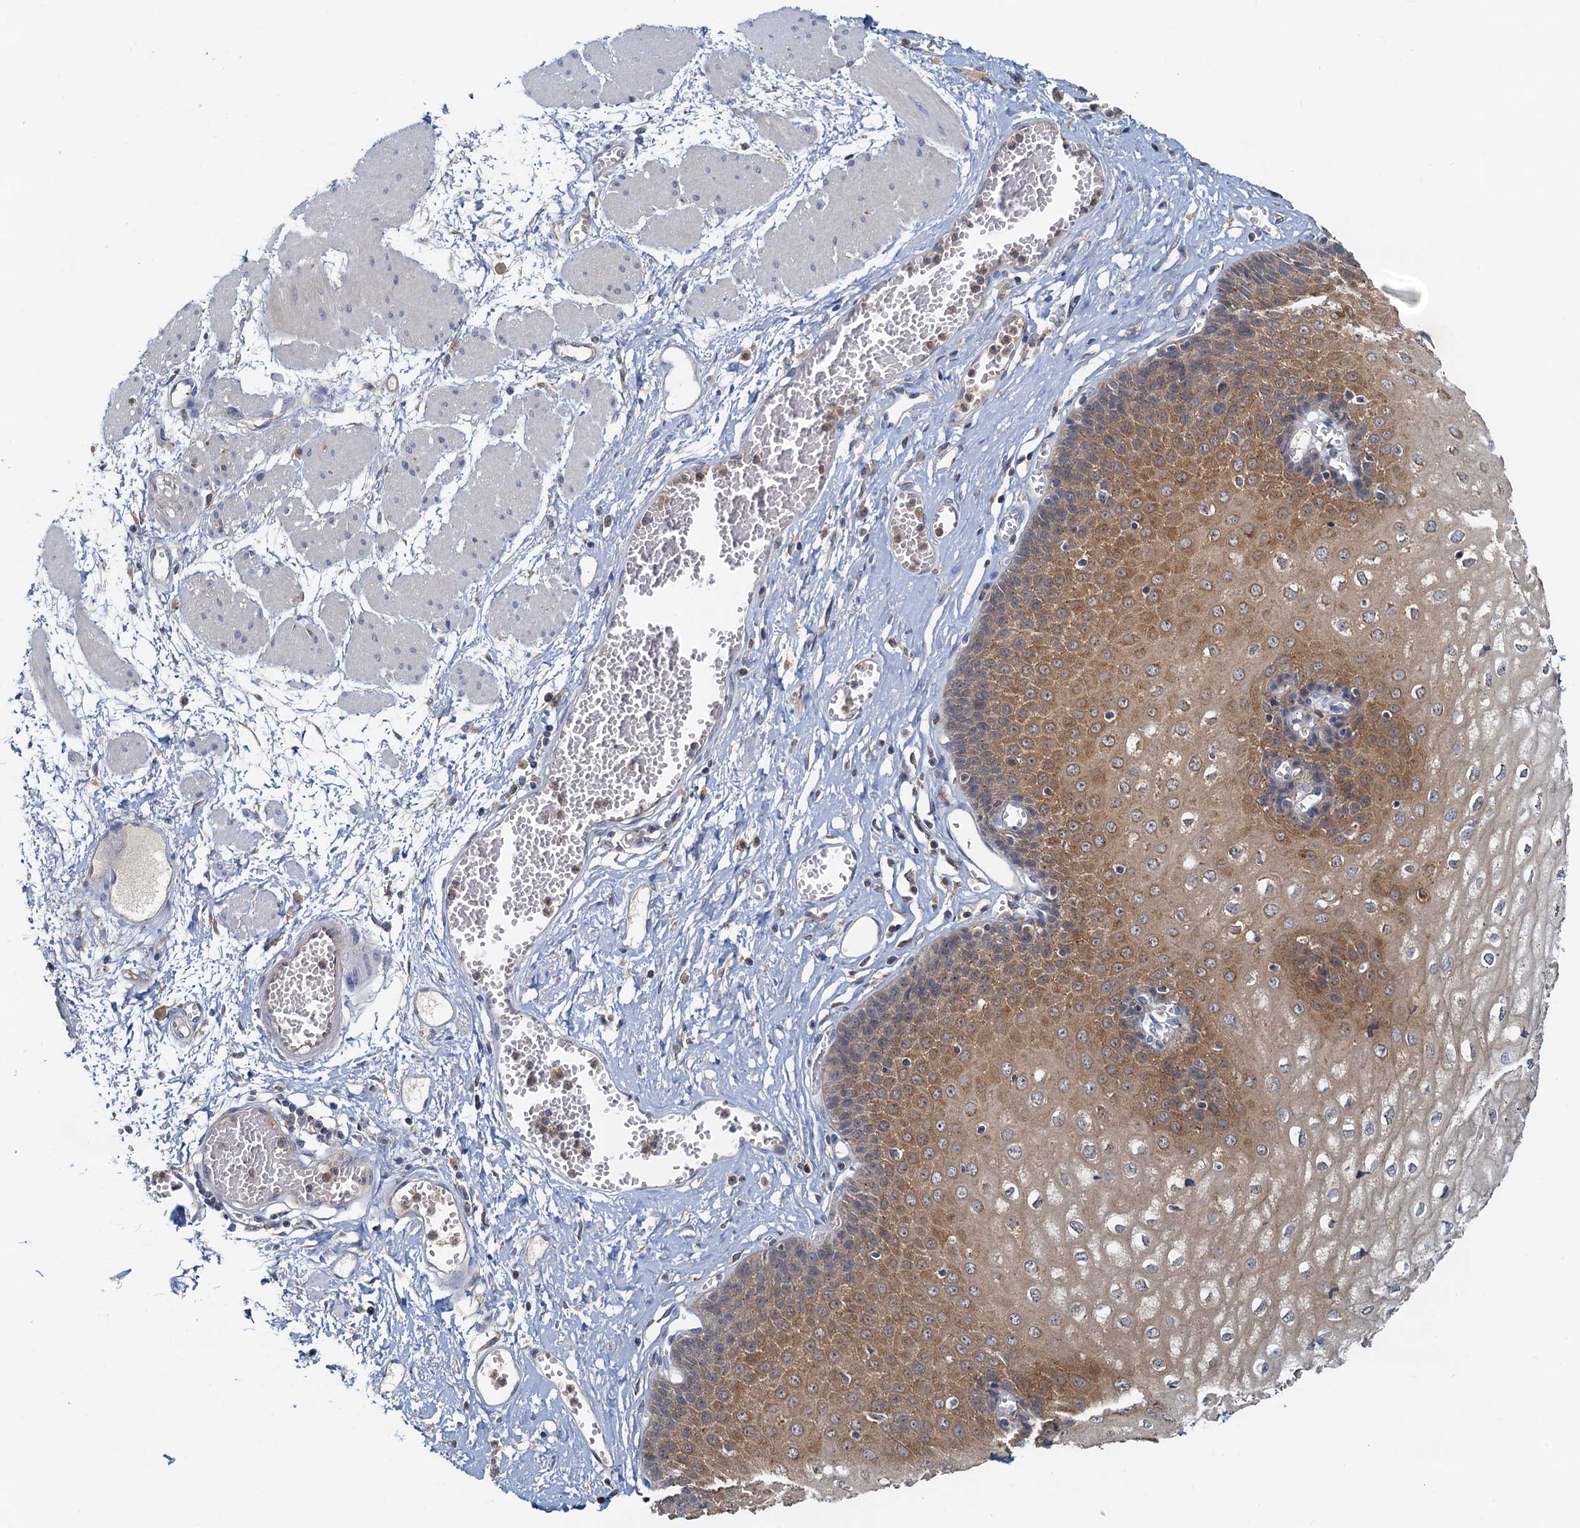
{"staining": {"intensity": "moderate", "quantity": ">75%", "location": "cytoplasmic/membranous"}, "tissue": "esophagus", "cell_type": "Squamous epithelial cells", "image_type": "normal", "snomed": [{"axis": "morphology", "description": "Normal tissue, NOS"}, {"axis": "topography", "description": "Esophagus"}], "caption": "Immunohistochemical staining of normal human esophagus reveals moderate cytoplasmic/membranous protein staining in about >75% of squamous epithelial cells.", "gene": "TOLLIP", "patient": {"sex": "male", "age": 60}}